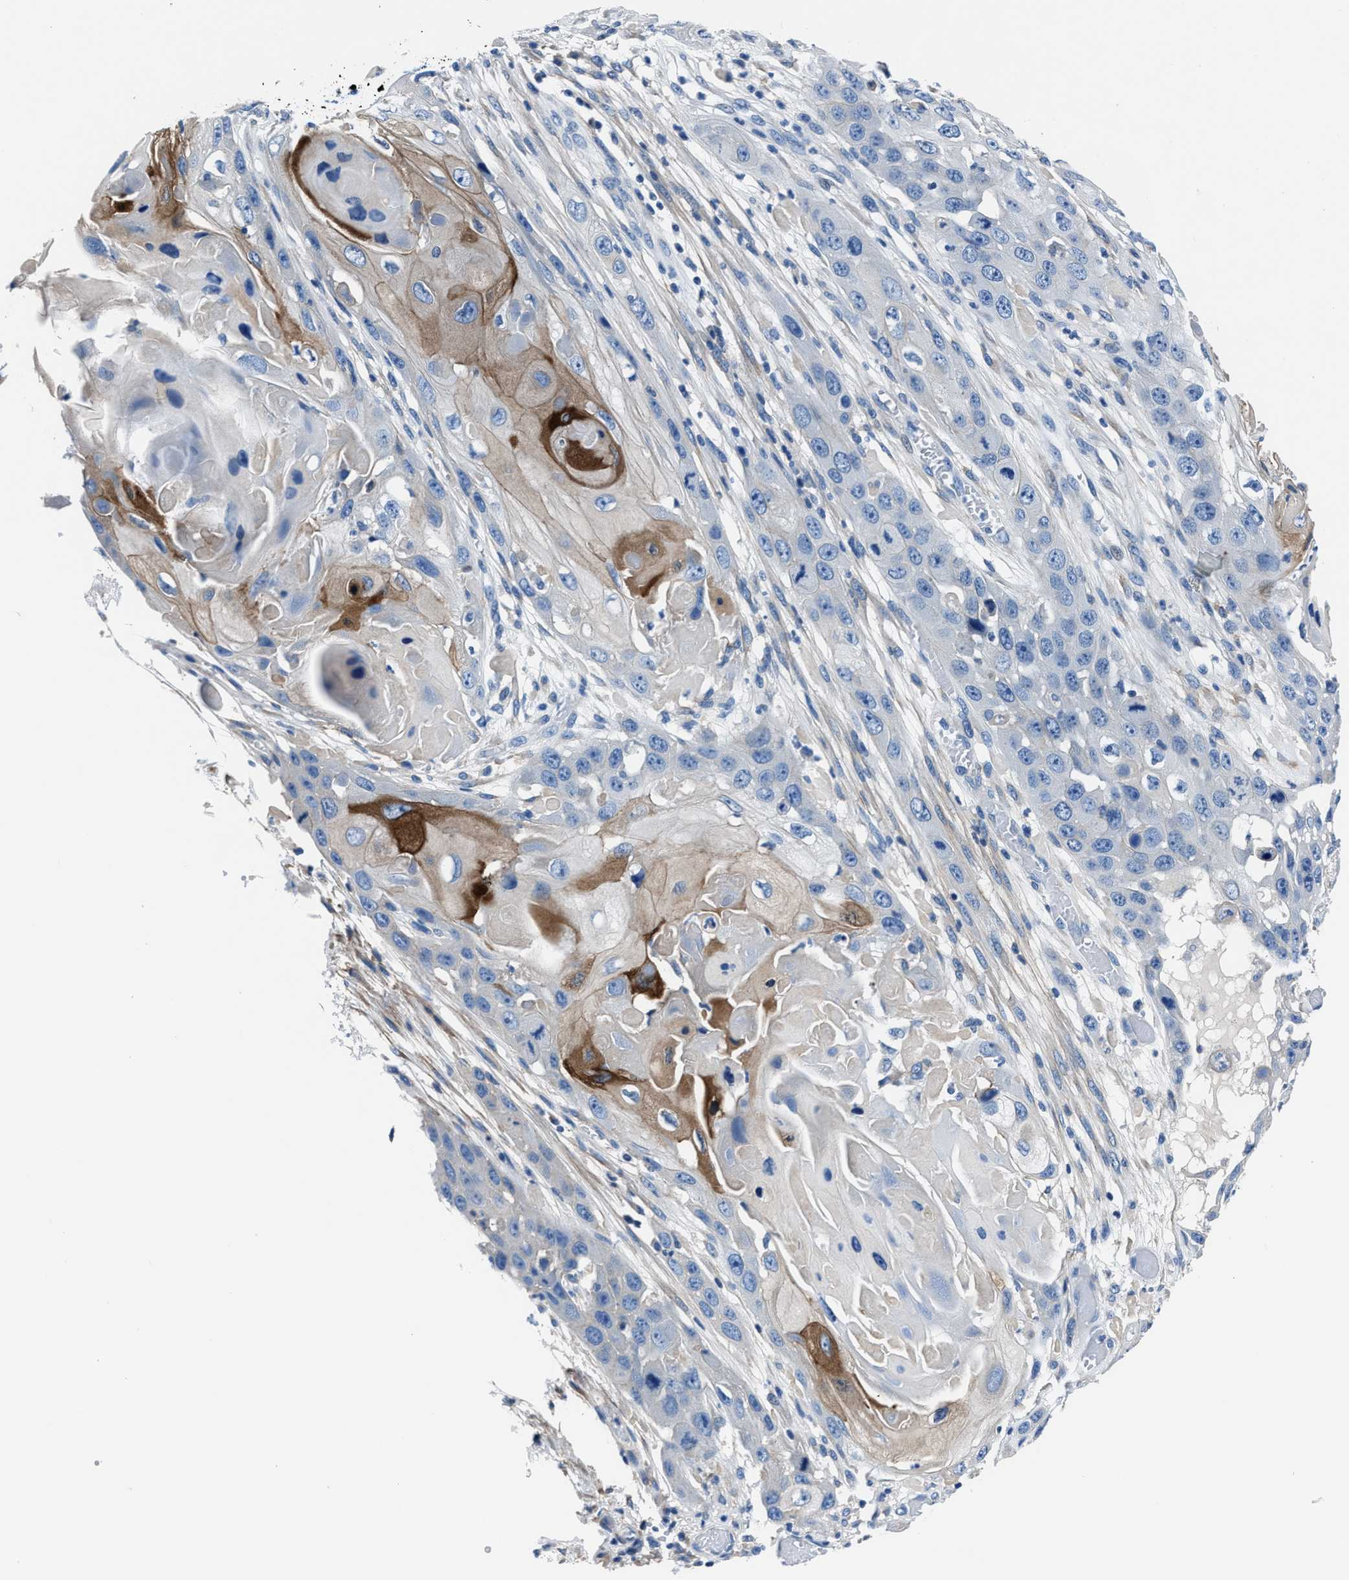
{"staining": {"intensity": "moderate", "quantity": "<25%", "location": "cytoplasmic/membranous"}, "tissue": "skin cancer", "cell_type": "Tumor cells", "image_type": "cancer", "snomed": [{"axis": "morphology", "description": "Squamous cell carcinoma, NOS"}, {"axis": "topography", "description": "Skin"}], "caption": "This histopathology image displays immunohistochemistry staining of skin cancer (squamous cell carcinoma), with low moderate cytoplasmic/membranous positivity in about <25% of tumor cells.", "gene": "LMO7", "patient": {"sex": "male", "age": 55}}